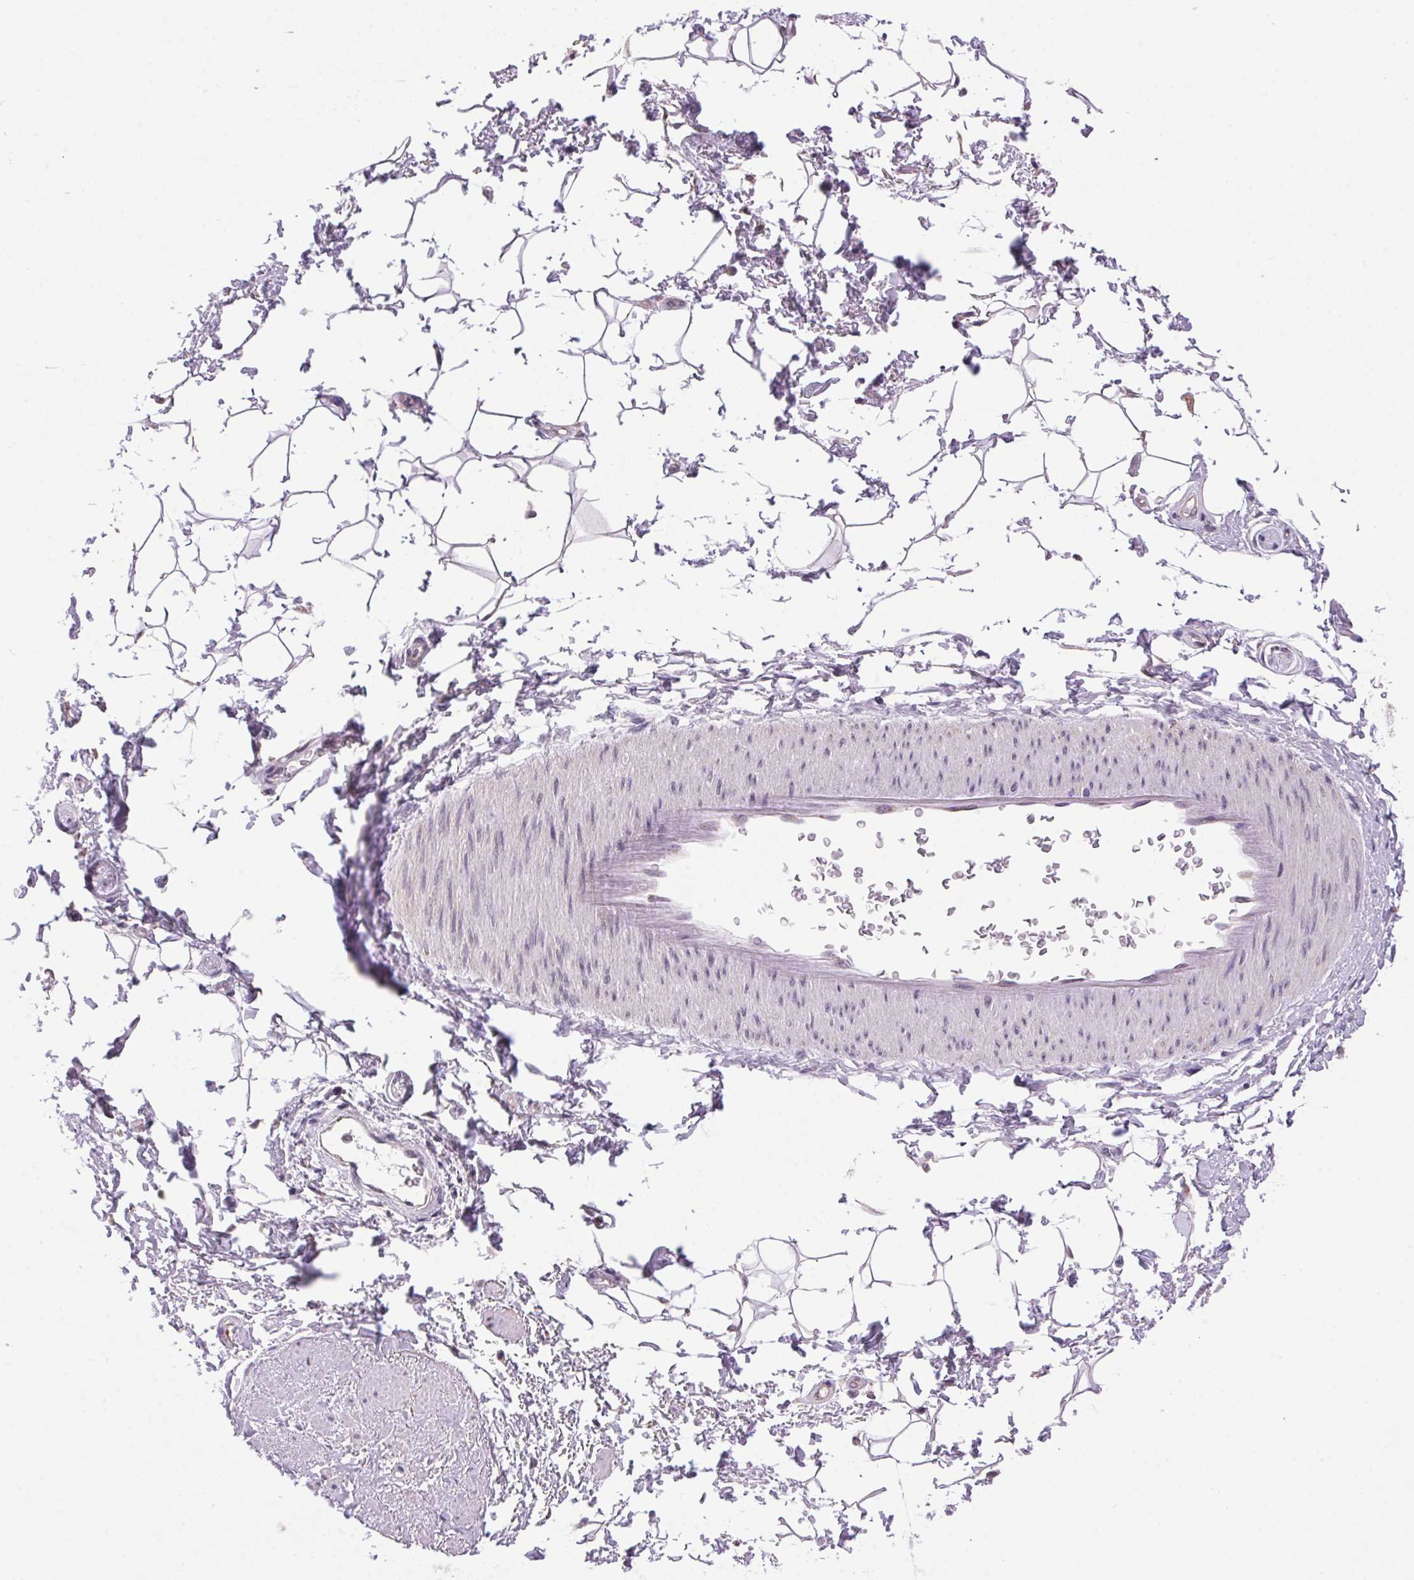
{"staining": {"intensity": "negative", "quantity": "none", "location": "none"}, "tissue": "adipose tissue", "cell_type": "Adipocytes", "image_type": "normal", "snomed": [{"axis": "morphology", "description": "Normal tissue, NOS"}, {"axis": "topography", "description": "Anal"}, {"axis": "topography", "description": "Peripheral nerve tissue"}], "caption": "An immunohistochemistry (IHC) image of benign adipose tissue is shown. There is no staining in adipocytes of adipose tissue.", "gene": "AKR1E2", "patient": {"sex": "male", "age": 51}}